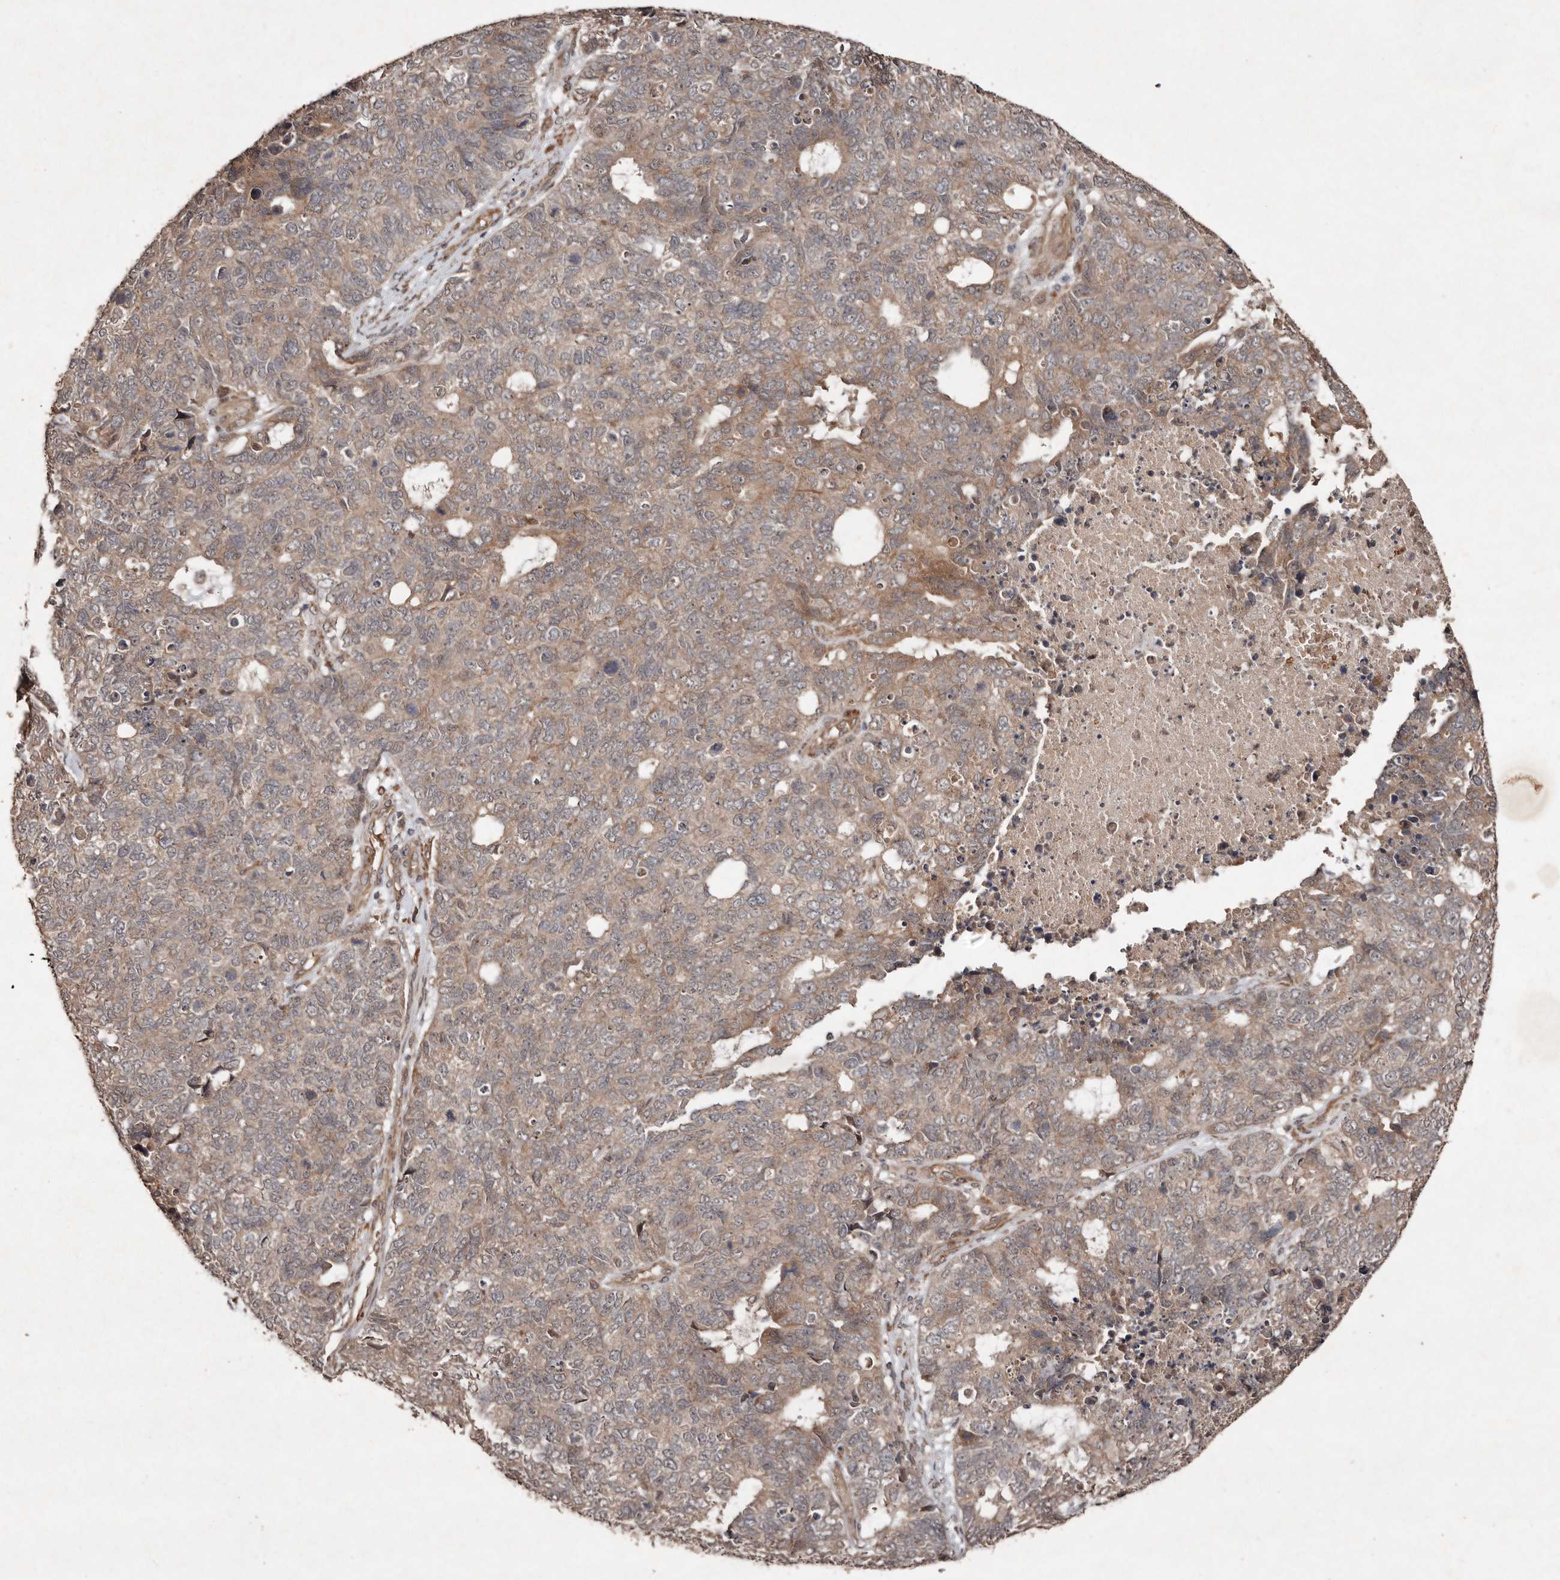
{"staining": {"intensity": "weak", "quantity": ">75%", "location": "cytoplasmic/membranous"}, "tissue": "cervical cancer", "cell_type": "Tumor cells", "image_type": "cancer", "snomed": [{"axis": "morphology", "description": "Squamous cell carcinoma, NOS"}, {"axis": "topography", "description": "Cervix"}], "caption": "Human cervical cancer stained with a protein marker reveals weak staining in tumor cells.", "gene": "DIP2C", "patient": {"sex": "female", "age": 63}}